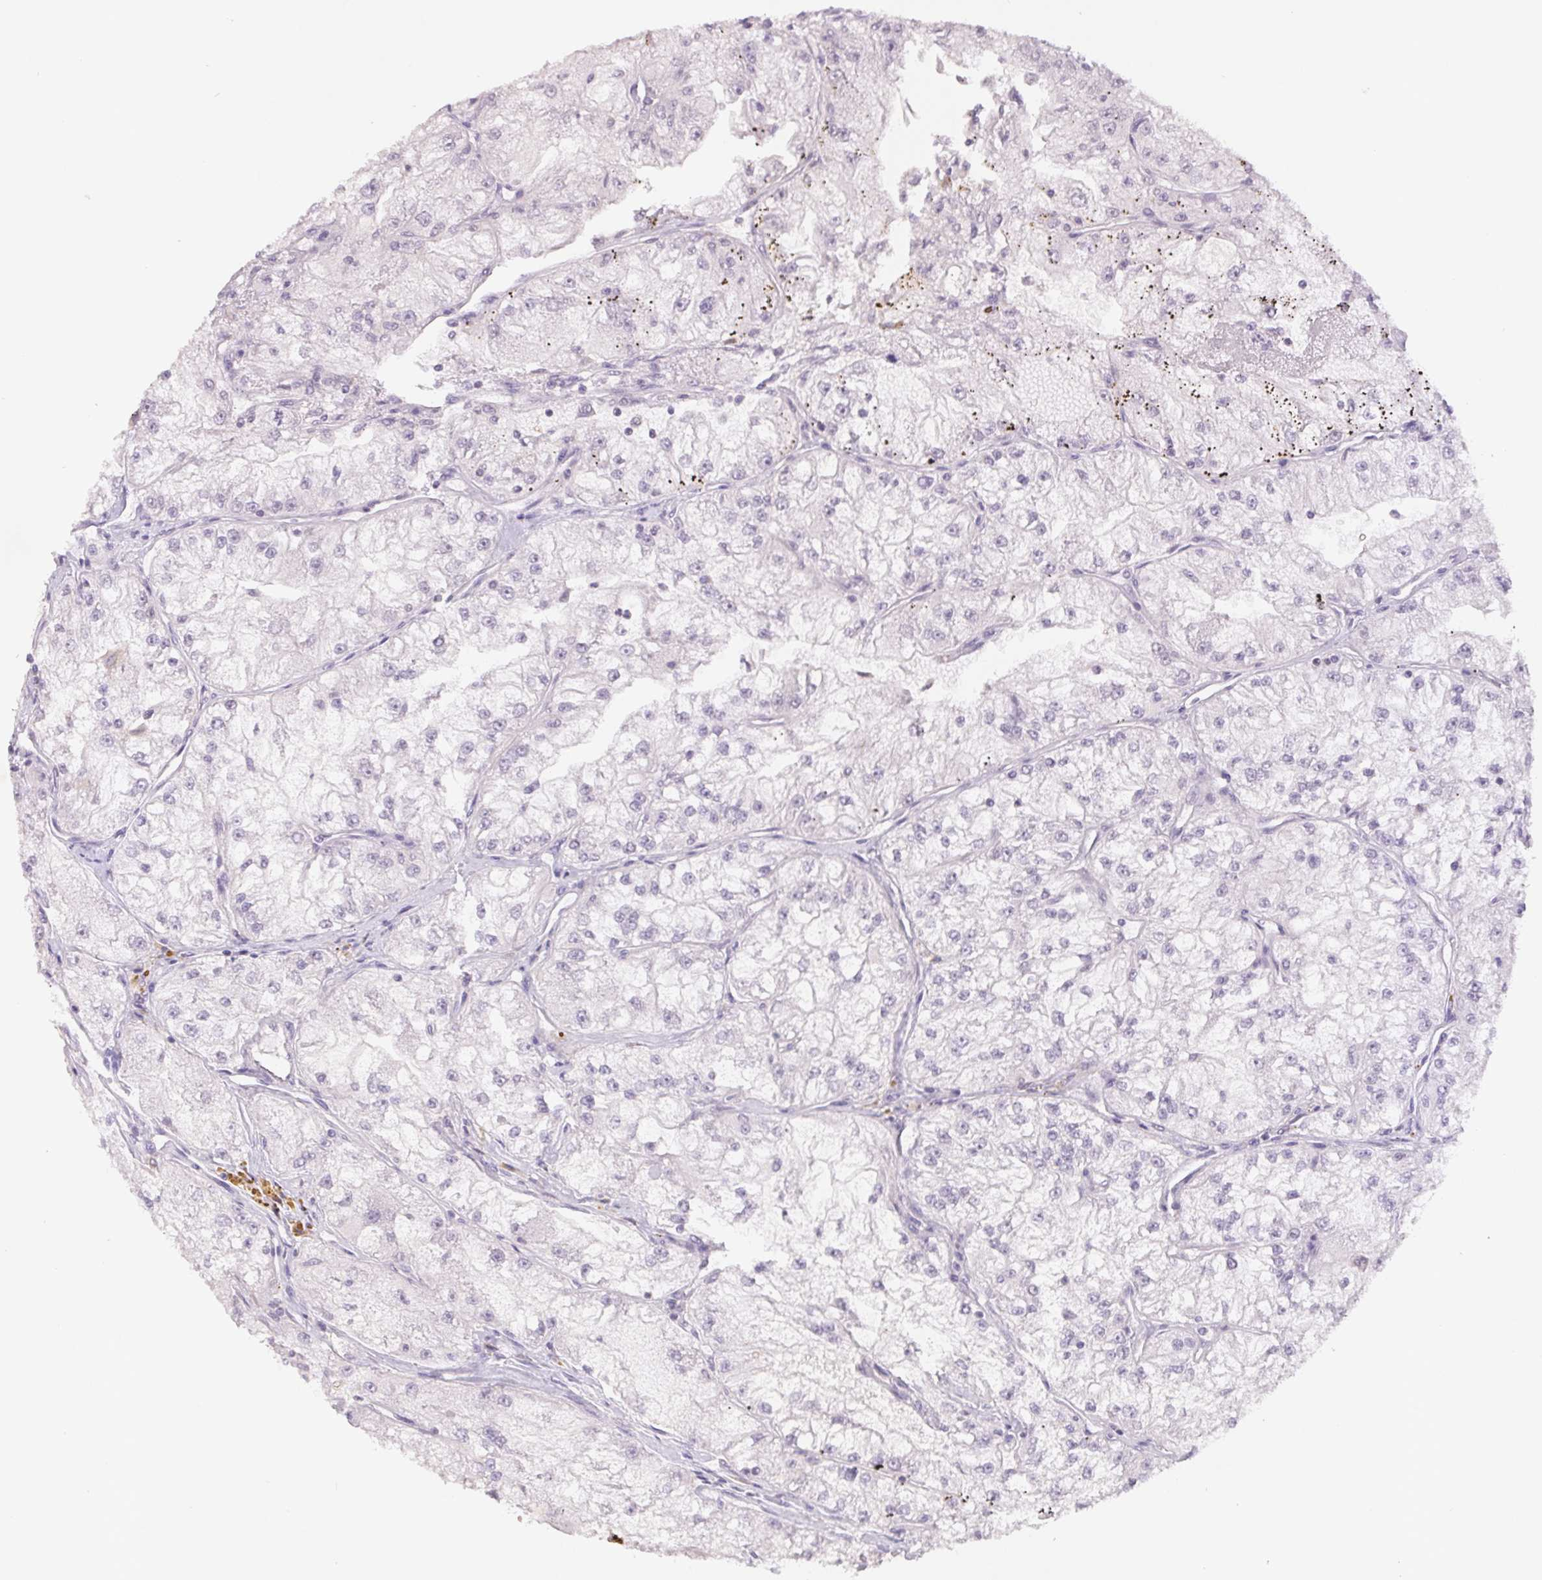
{"staining": {"intensity": "negative", "quantity": "none", "location": "none"}, "tissue": "renal cancer", "cell_type": "Tumor cells", "image_type": "cancer", "snomed": [{"axis": "morphology", "description": "Adenocarcinoma, NOS"}, {"axis": "topography", "description": "Kidney"}], "caption": "DAB immunohistochemical staining of human renal adenocarcinoma exhibits no significant expression in tumor cells.", "gene": "KIF26A", "patient": {"sex": "female", "age": 72}}